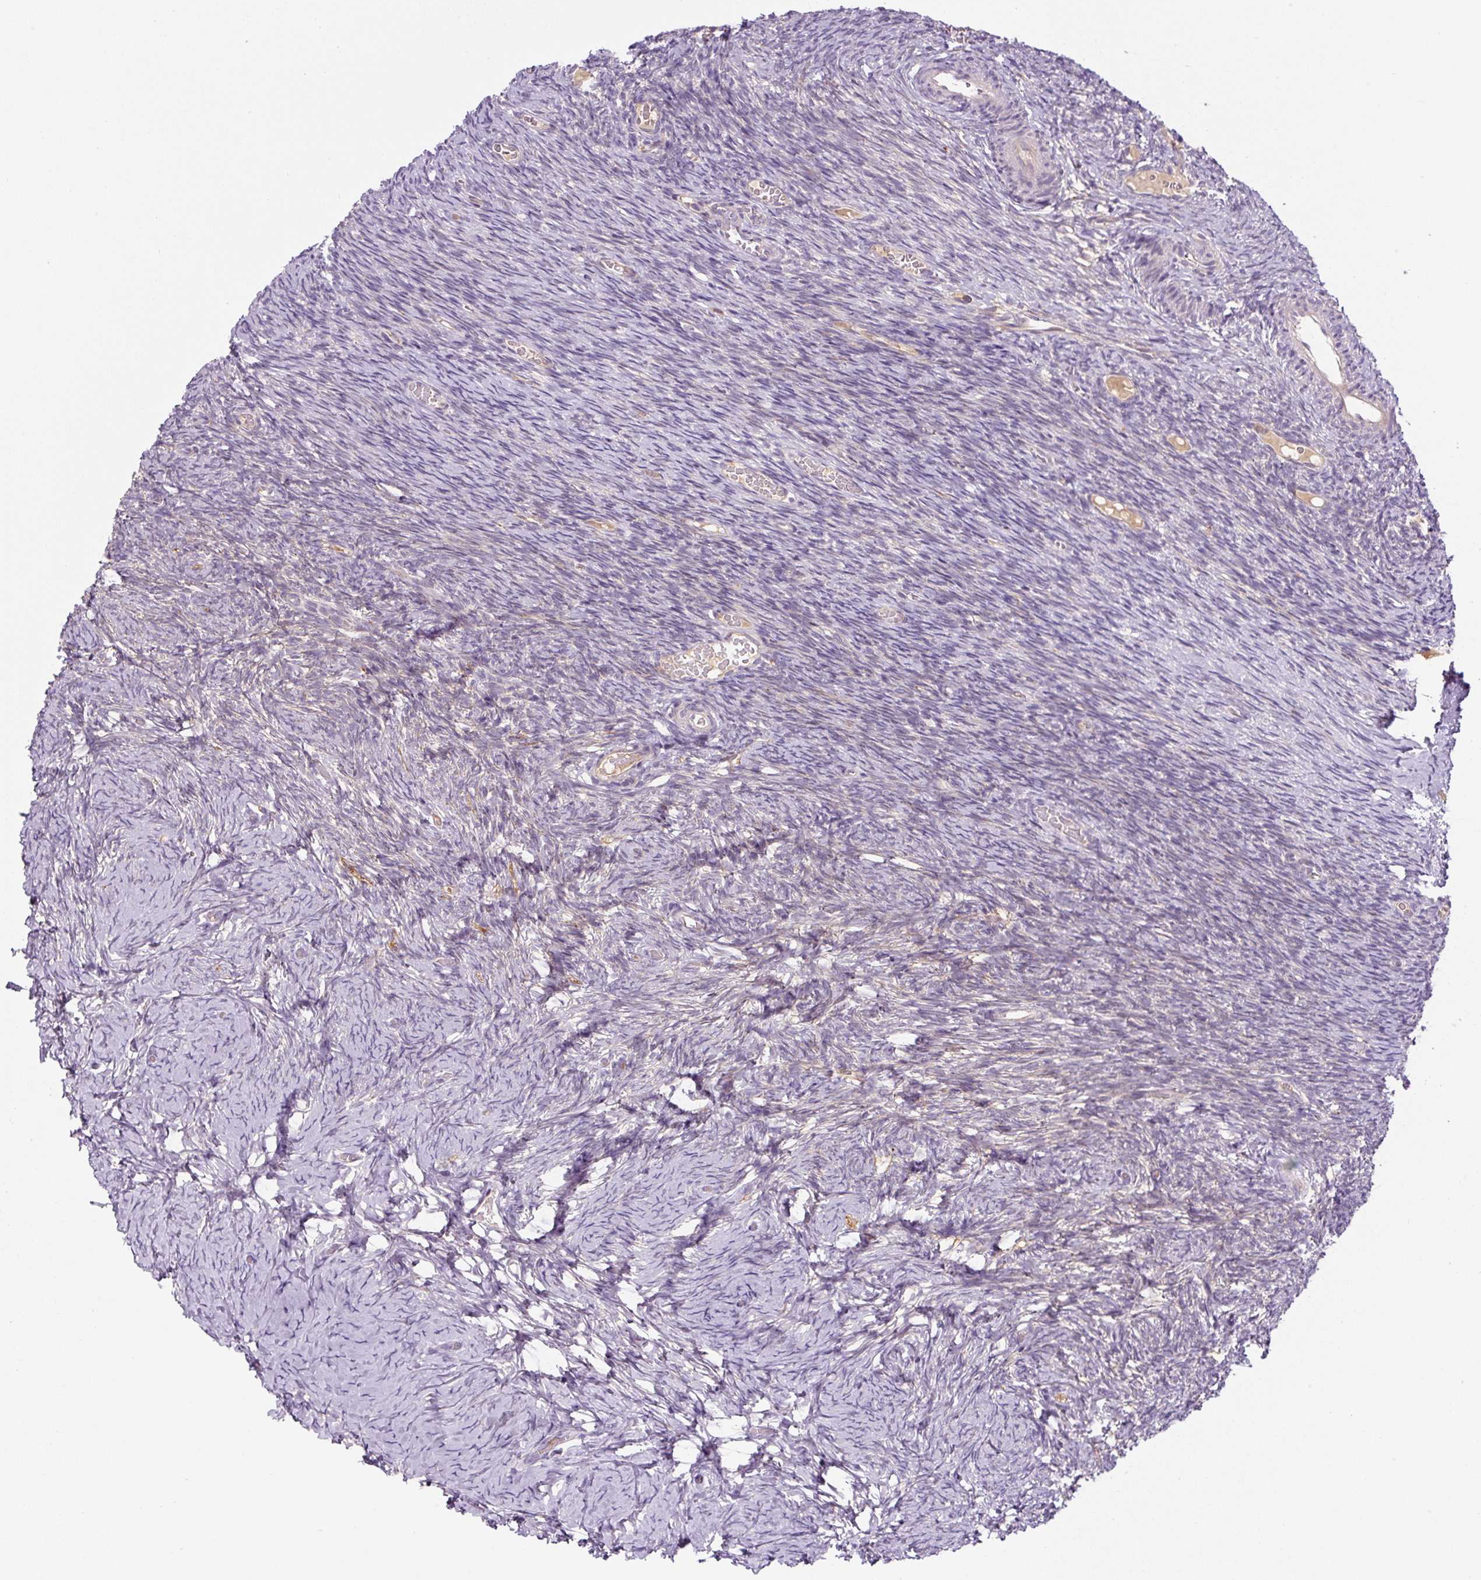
{"staining": {"intensity": "moderate", "quantity": ">75%", "location": "cytoplasmic/membranous"}, "tissue": "ovary", "cell_type": "Follicle cells", "image_type": "normal", "snomed": [{"axis": "morphology", "description": "Normal tissue, NOS"}, {"axis": "topography", "description": "Ovary"}], "caption": "DAB (3,3'-diaminobenzidine) immunohistochemical staining of benign ovary exhibits moderate cytoplasmic/membranous protein positivity in approximately >75% of follicle cells. The protein is stained brown, and the nuclei are stained in blue (DAB (3,3'-diaminobenzidine) IHC with brightfield microscopy, high magnification).", "gene": "PRKAA2", "patient": {"sex": "female", "age": 39}}